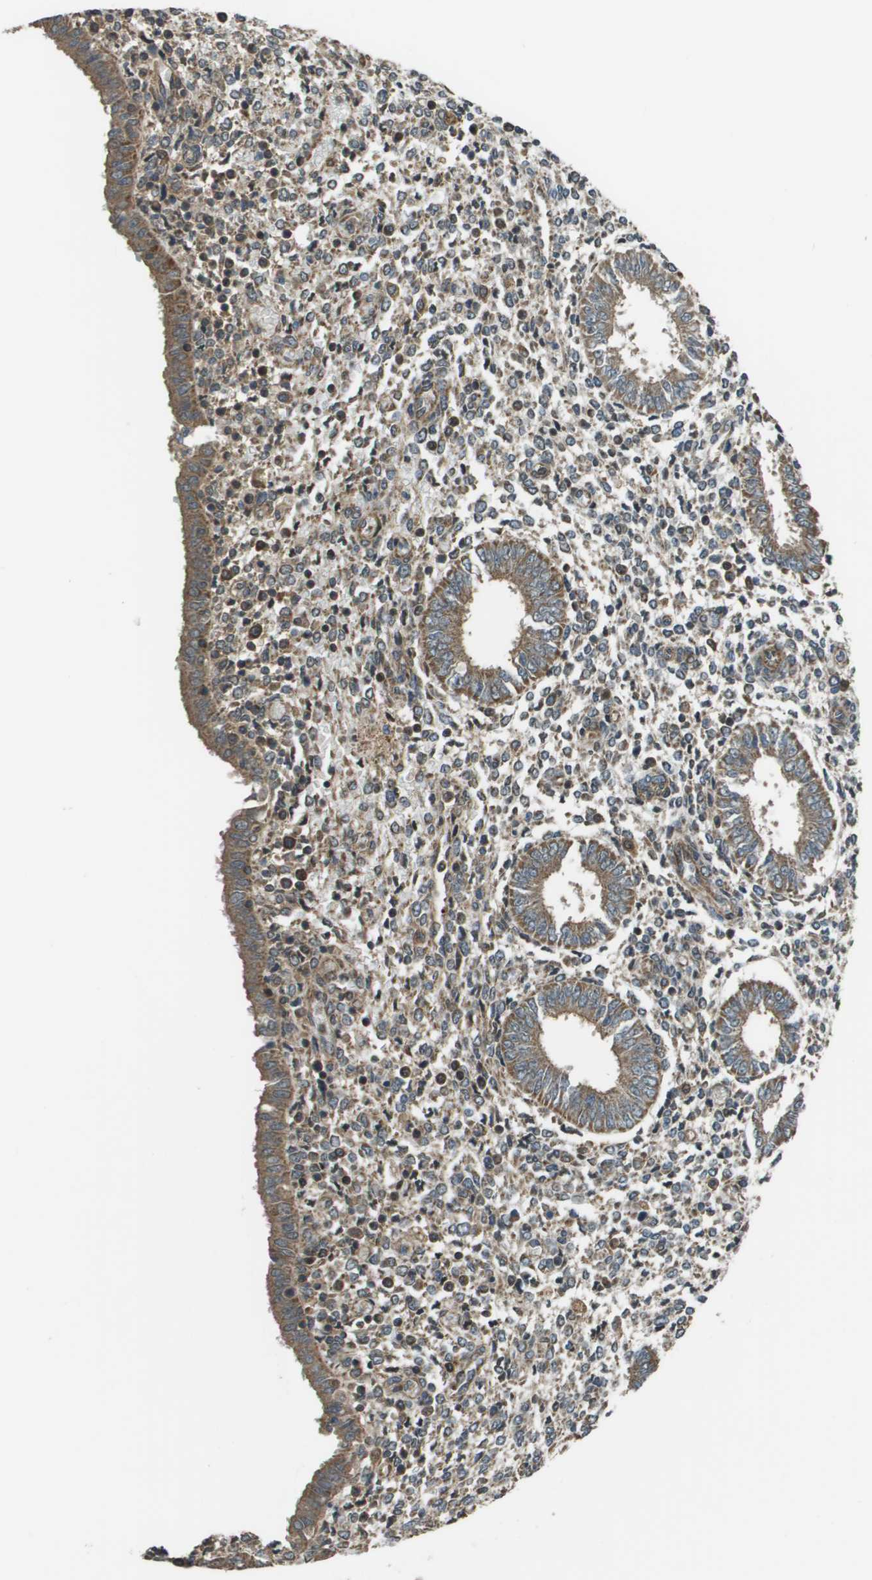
{"staining": {"intensity": "weak", "quantity": "25%-75%", "location": "cytoplasmic/membranous"}, "tissue": "endometrium", "cell_type": "Cells in endometrial stroma", "image_type": "normal", "snomed": [{"axis": "morphology", "description": "Normal tissue, NOS"}, {"axis": "topography", "description": "Endometrium"}], "caption": "Immunohistochemical staining of benign human endometrium reveals low levels of weak cytoplasmic/membranous staining in about 25%-75% of cells in endometrial stroma.", "gene": "PLPBP", "patient": {"sex": "female", "age": 35}}